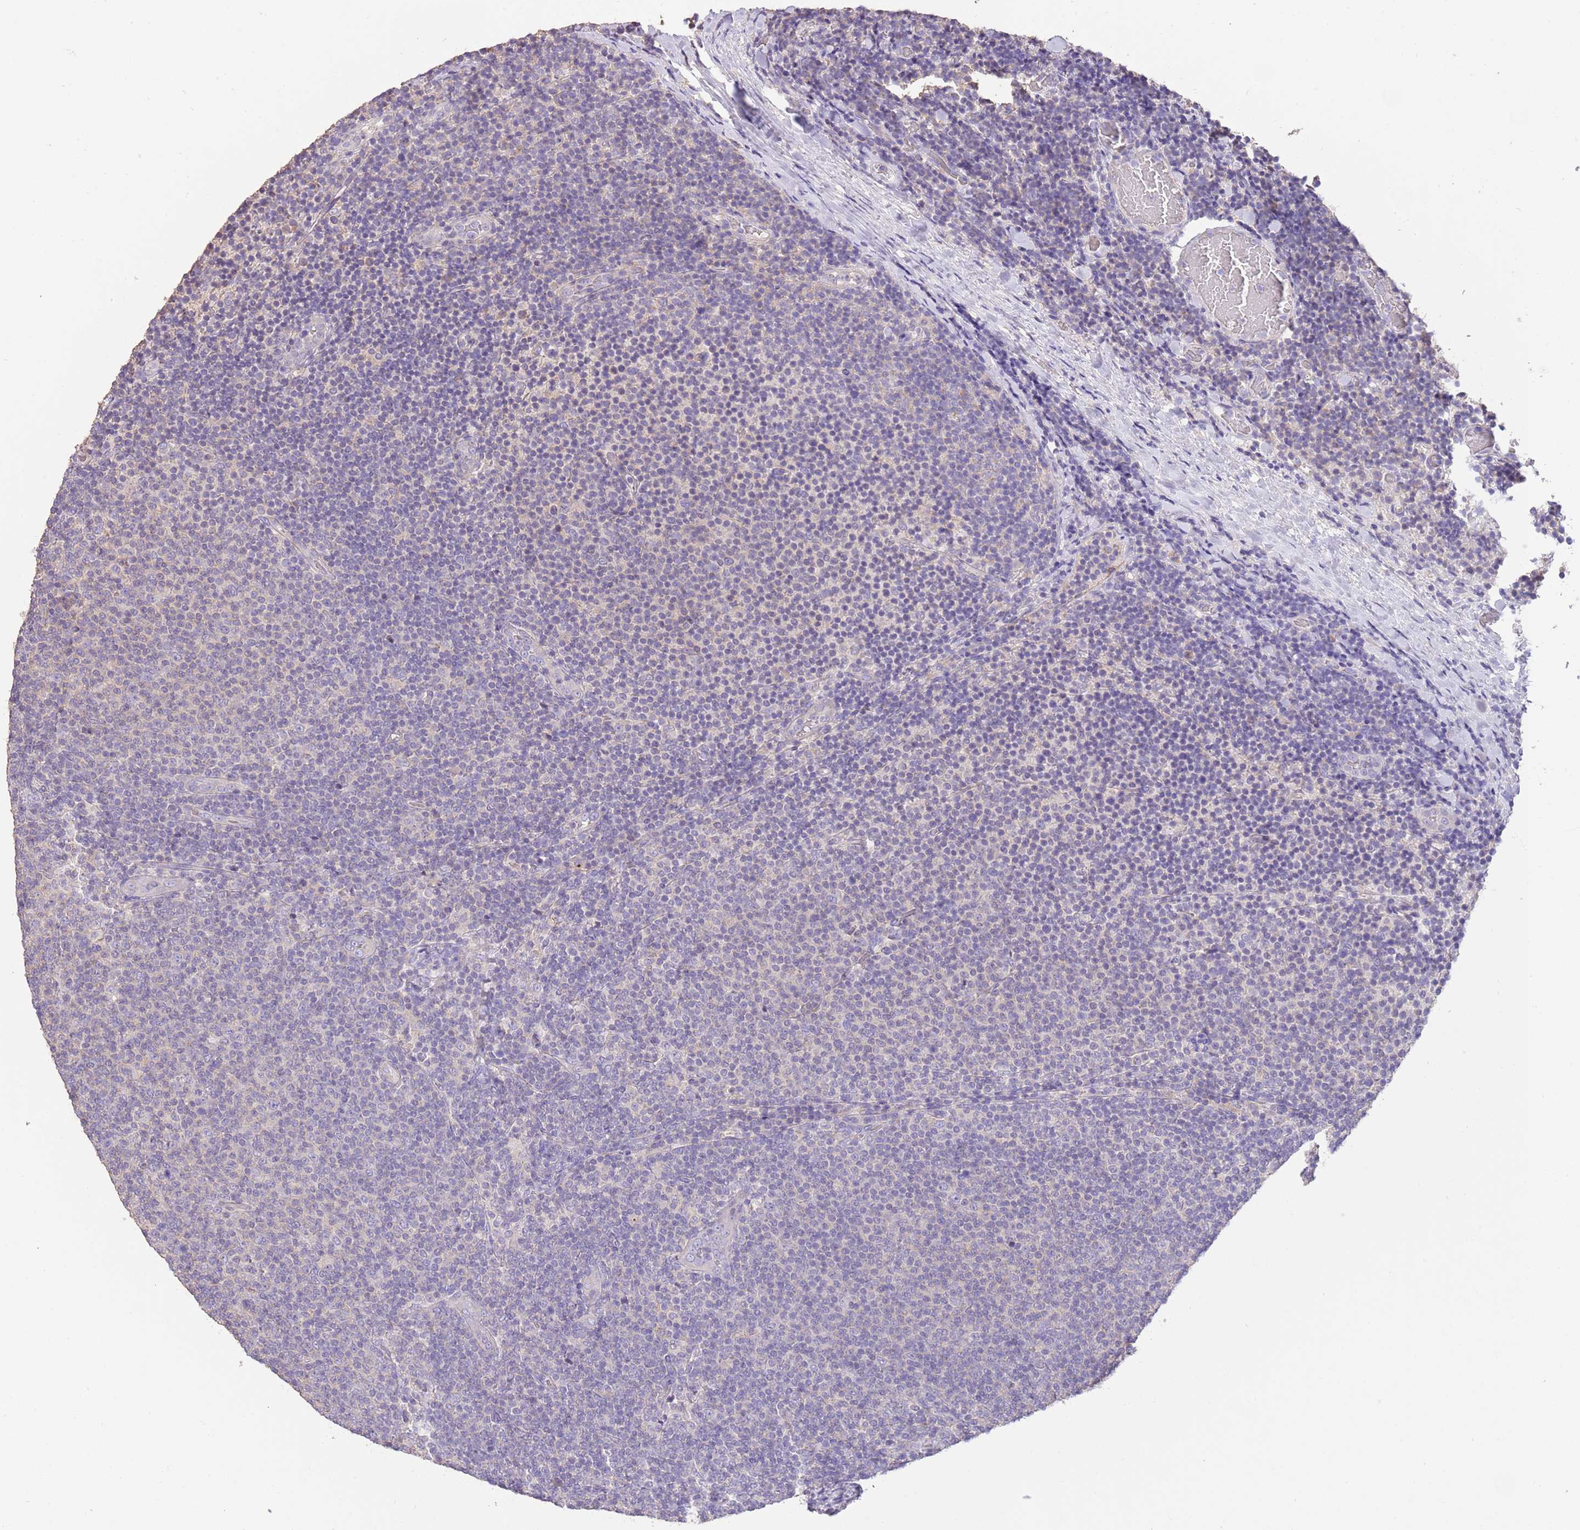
{"staining": {"intensity": "negative", "quantity": "none", "location": "none"}, "tissue": "lymphoma", "cell_type": "Tumor cells", "image_type": "cancer", "snomed": [{"axis": "morphology", "description": "Malignant lymphoma, non-Hodgkin's type, Low grade"}, {"axis": "topography", "description": "Lymph node"}], "caption": "Immunohistochemistry micrograph of neoplastic tissue: human lymphoma stained with DAB (3,3'-diaminobenzidine) exhibits no significant protein expression in tumor cells.", "gene": "SFTPA1", "patient": {"sex": "male", "age": 66}}